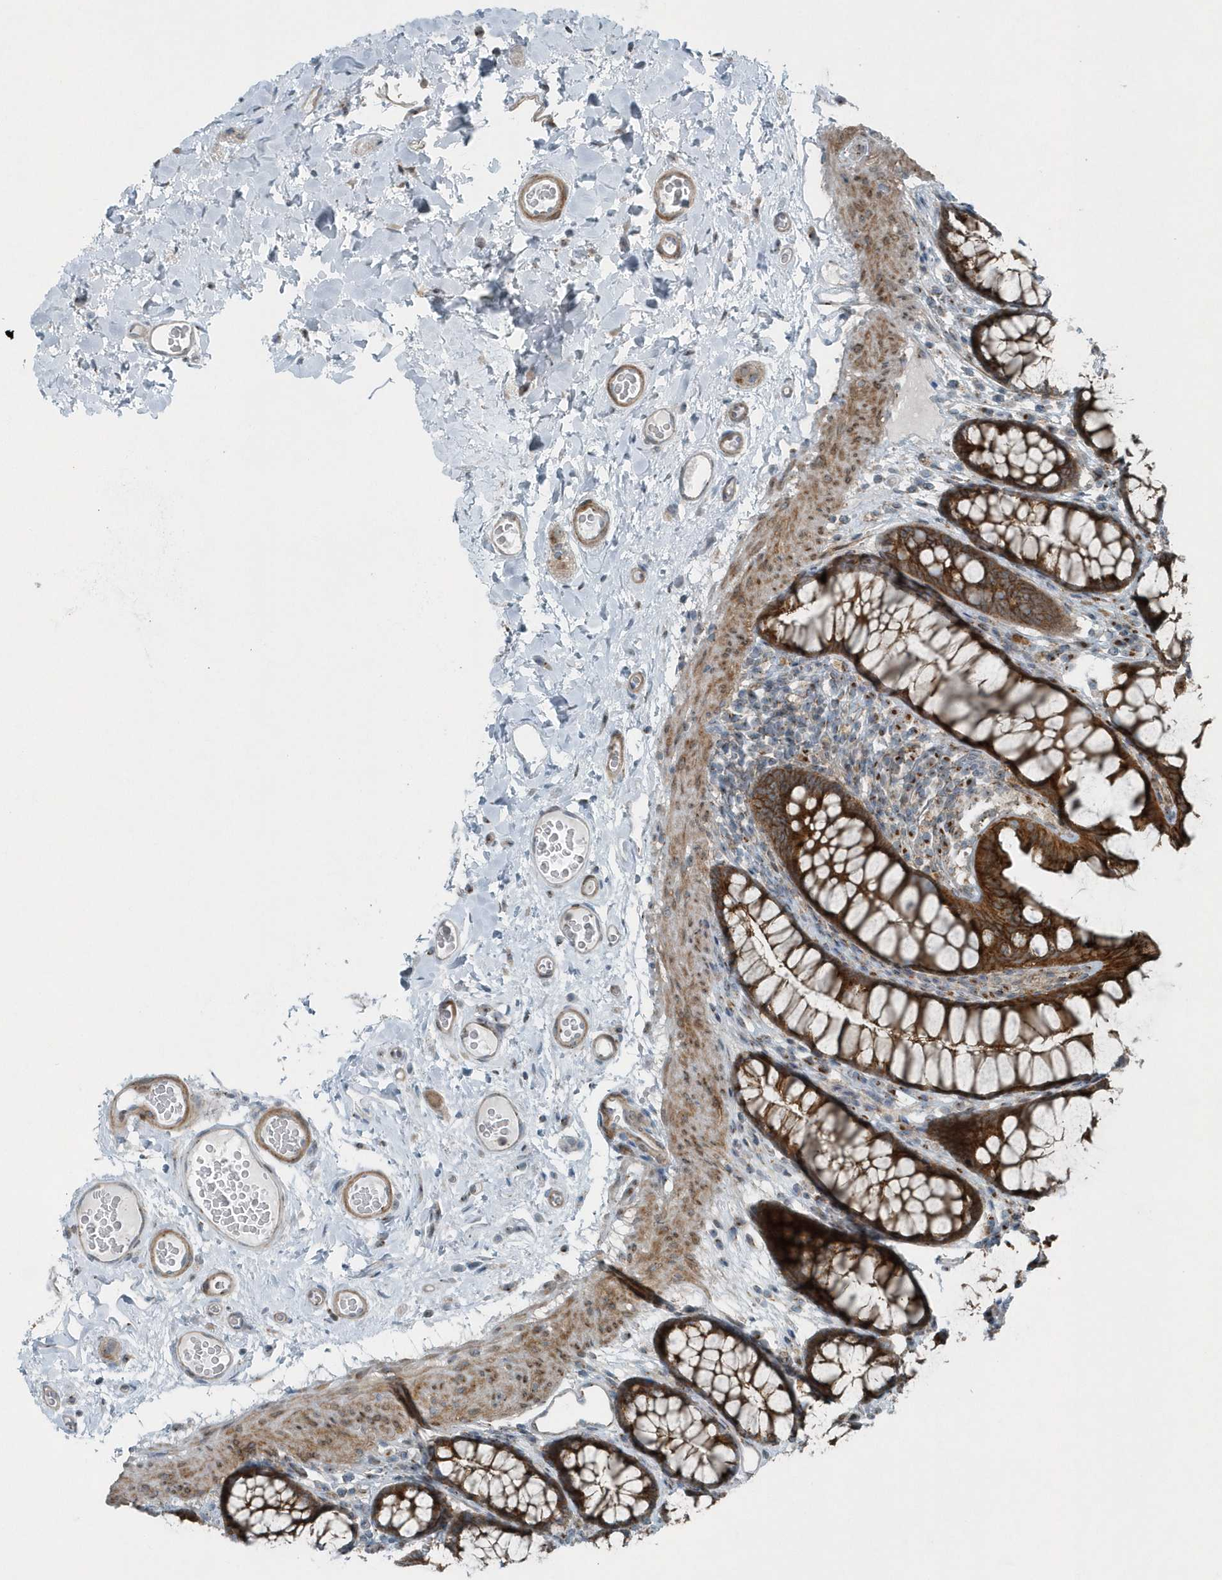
{"staining": {"intensity": "weak", "quantity": ">75%", "location": "cytoplasmic/membranous"}, "tissue": "colon", "cell_type": "Endothelial cells", "image_type": "normal", "snomed": [{"axis": "morphology", "description": "Normal tissue, NOS"}, {"axis": "topography", "description": "Colon"}], "caption": "A brown stain shows weak cytoplasmic/membranous staining of a protein in endothelial cells of normal human colon. The staining was performed using DAB to visualize the protein expression in brown, while the nuclei were stained in blue with hematoxylin (Magnification: 20x).", "gene": "GCC2", "patient": {"sex": "female", "age": 55}}